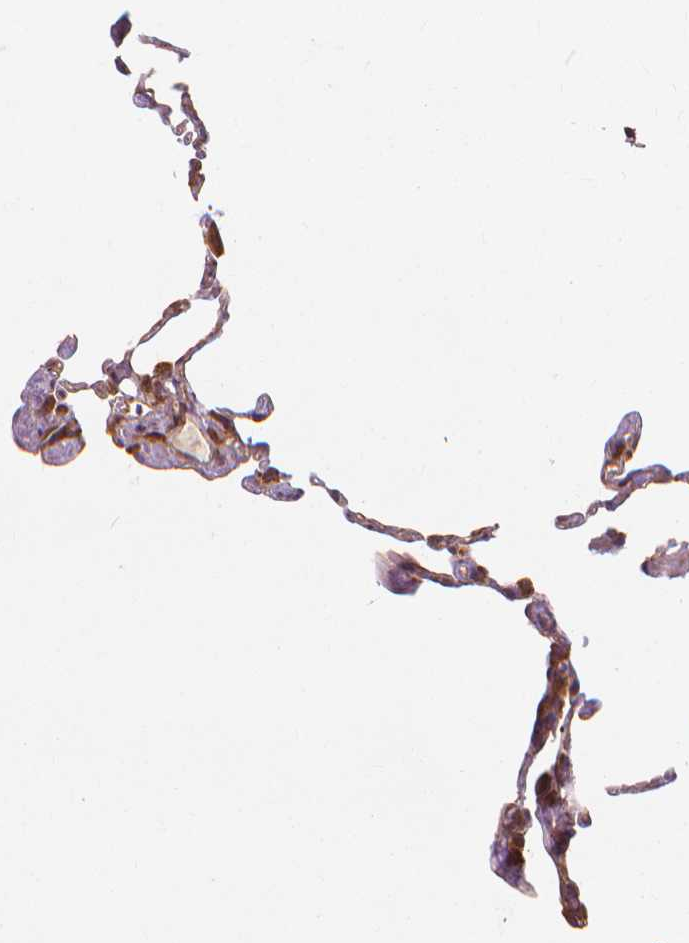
{"staining": {"intensity": "moderate", "quantity": ">75%", "location": "cytoplasmic/membranous"}, "tissue": "lung", "cell_type": "Alveolar cells", "image_type": "normal", "snomed": [{"axis": "morphology", "description": "Normal tissue, NOS"}, {"axis": "topography", "description": "Lung"}], "caption": "Immunohistochemical staining of unremarkable lung shows >75% levels of moderate cytoplasmic/membranous protein expression in approximately >75% of alveolar cells. The staining was performed using DAB to visualize the protein expression in brown, while the nuclei were stained in blue with hematoxylin (Magnification: 20x).", "gene": "TAB2", "patient": {"sex": "female", "age": 57}}